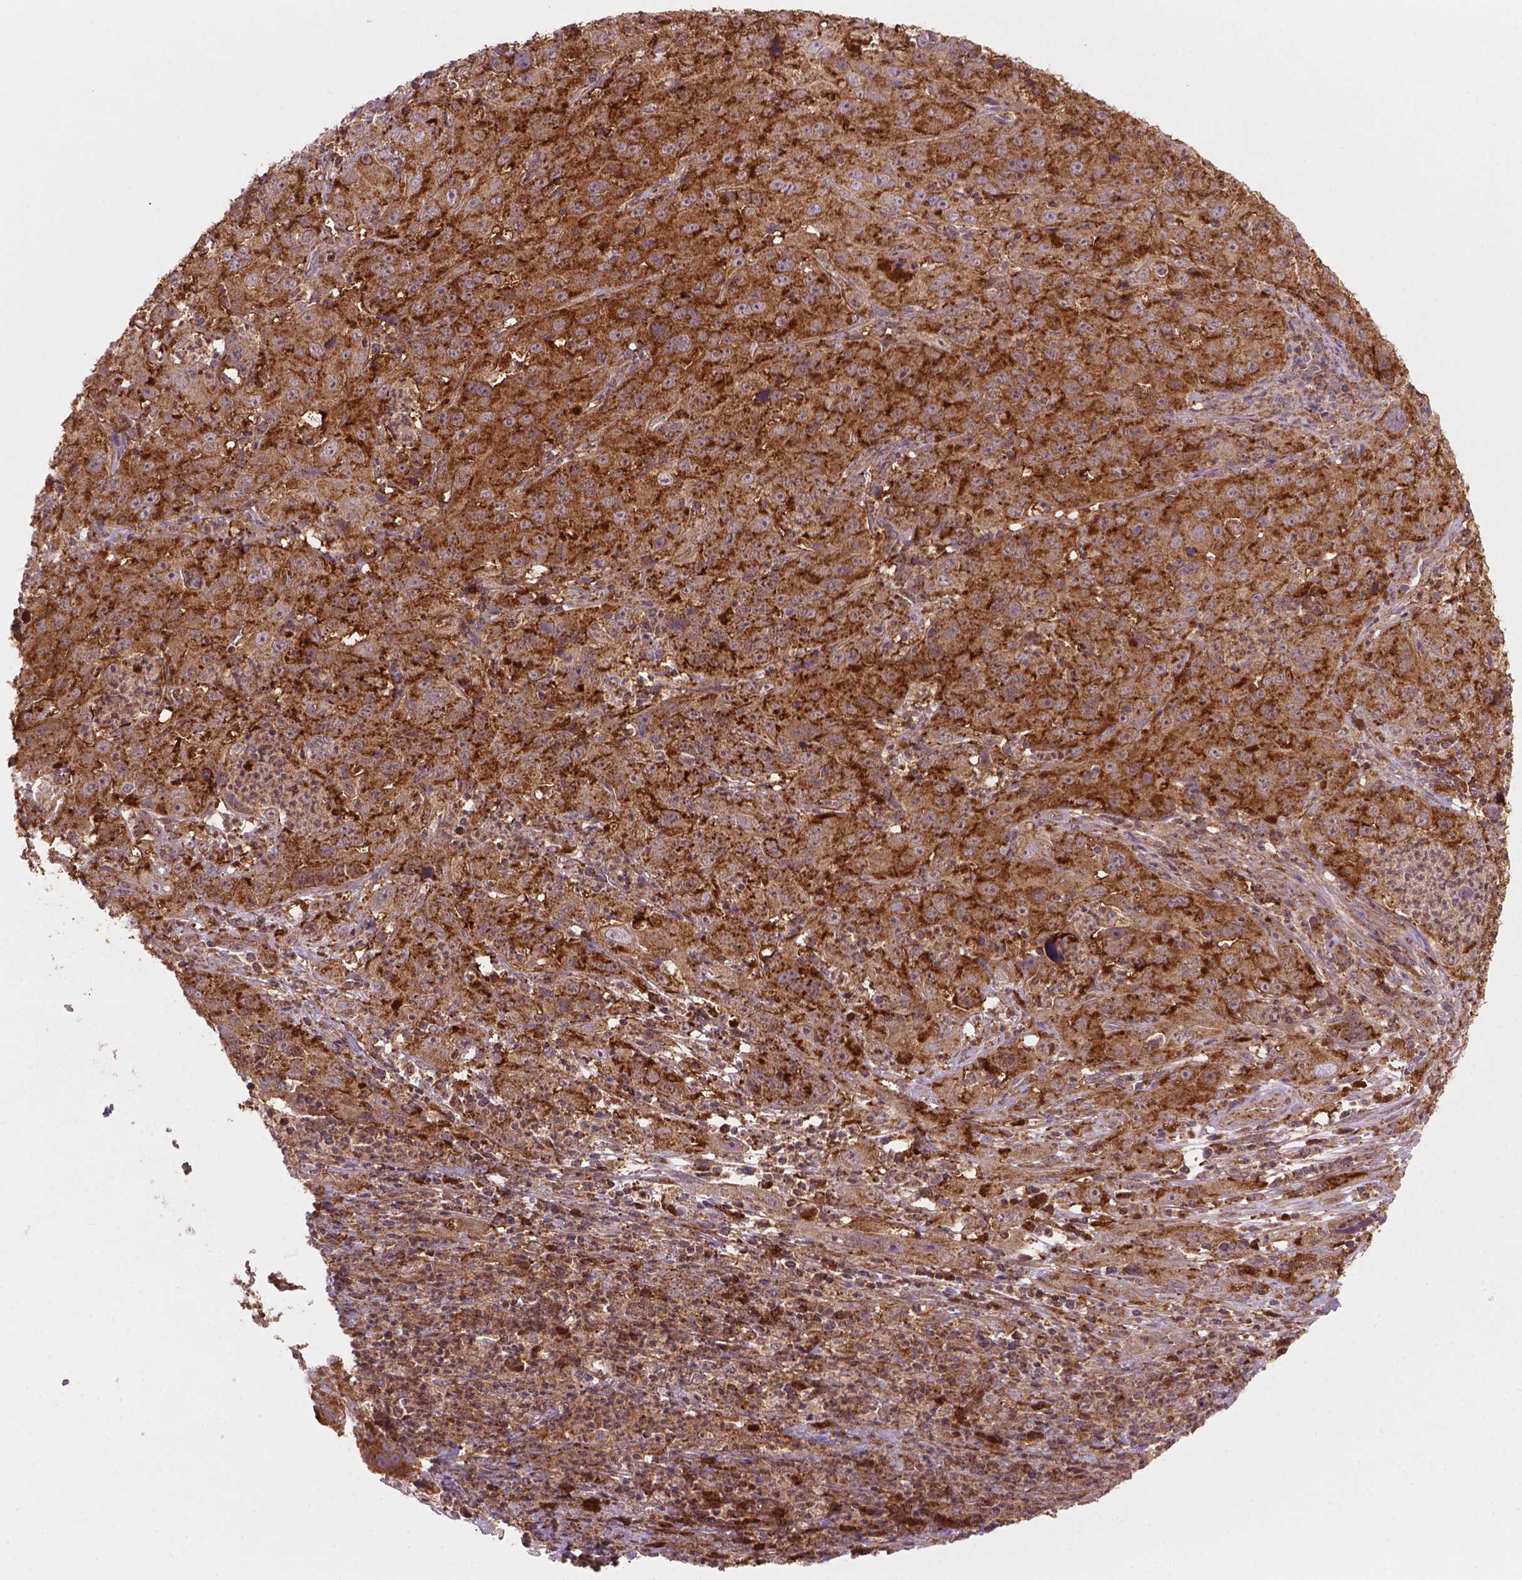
{"staining": {"intensity": "moderate", "quantity": ">75%", "location": "cytoplasmic/membranous"}, "tissue": "cervical cancer", "cell_type": "Tumor cells", "image_type": "cancer", "snomed": [{"axis": "morphology", "description": "Squamous cell carcinoma, NOS"}, {"axis": "topography", "description": "Cervix"}], "caption": "Immunohistochemistry (IHC) micrograph of cervical cancer (squamous cell carcinoma) stained for a protein (brown), which shows medium levels of moderate cytoplasmic/membranous expression in approximately >75% of tumor cells.", "gene": "VARS2", "patient": {"sex": "female", "age": 32}}